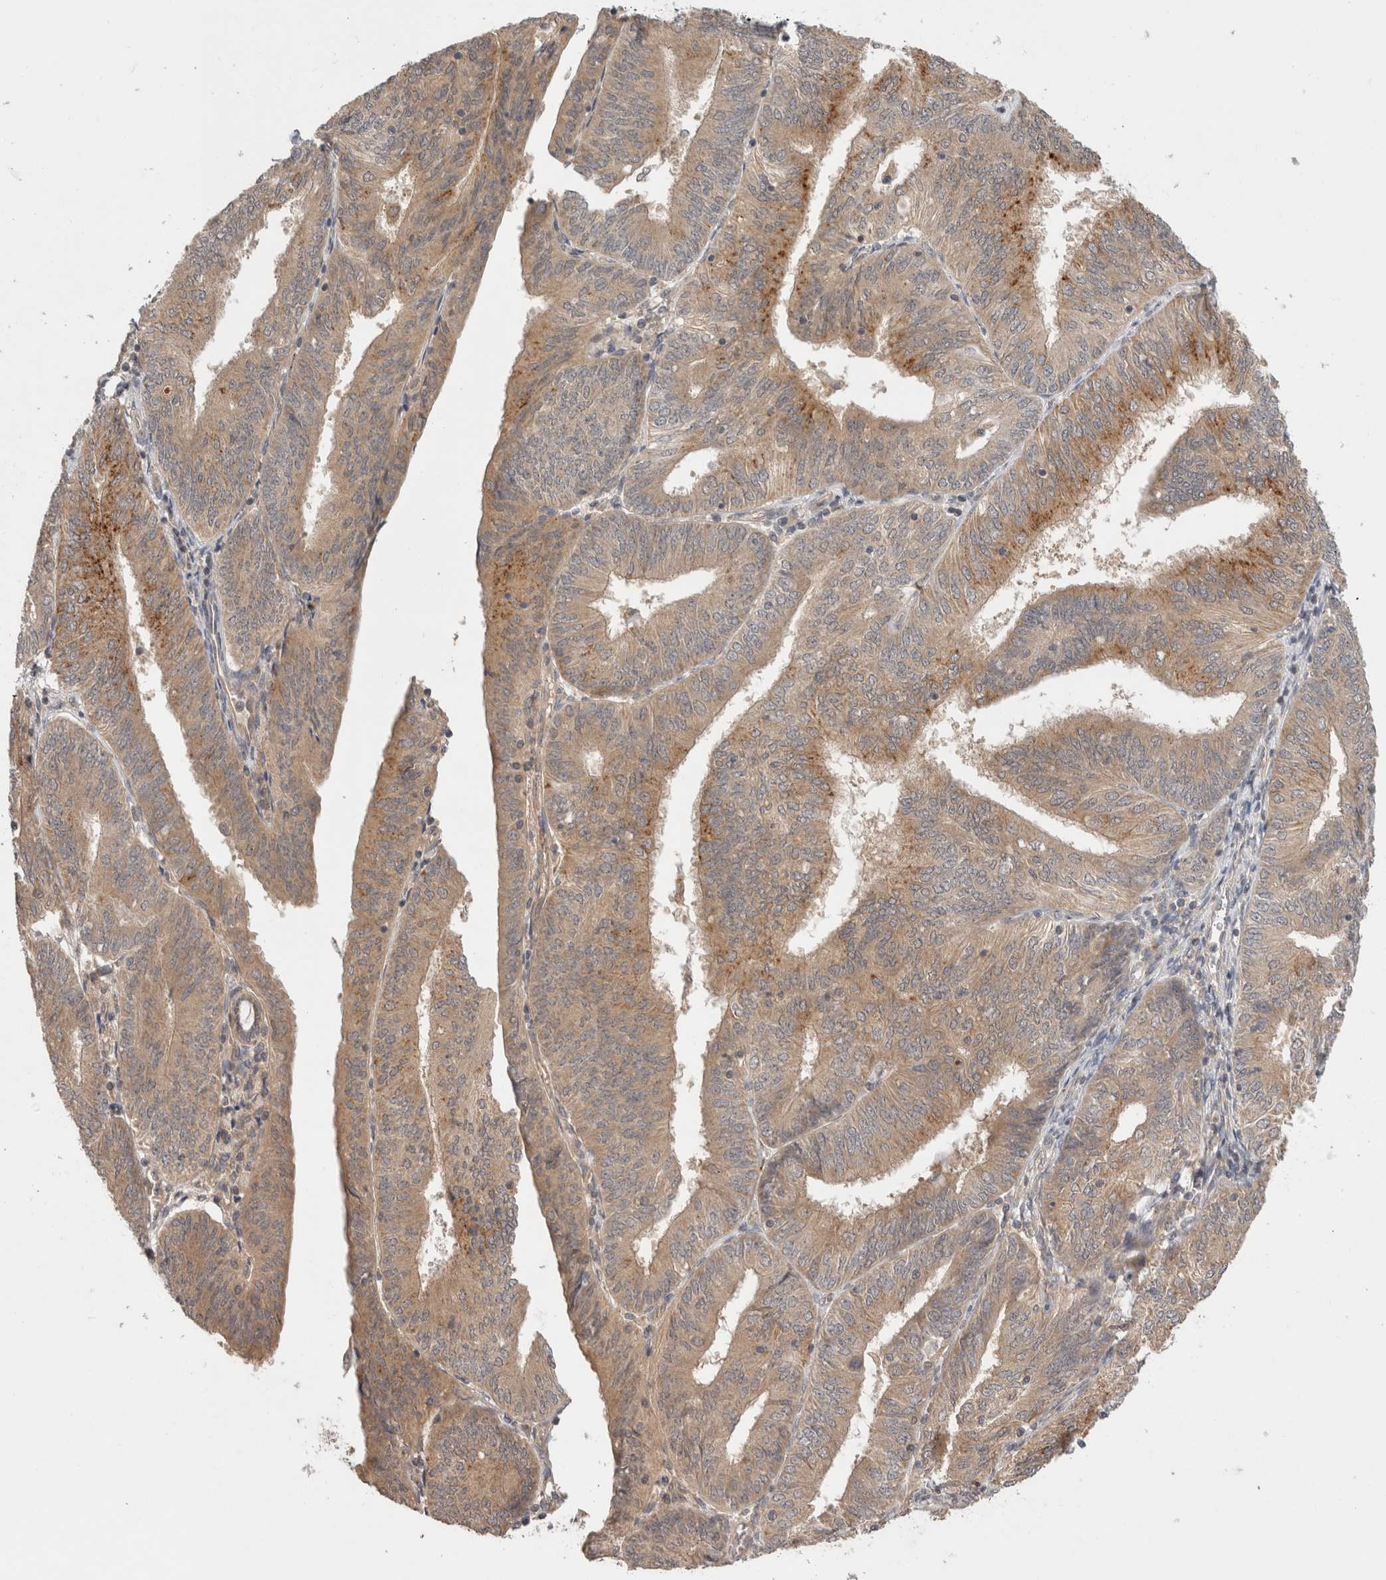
{"staining": {"intensity": "moderate", "quantity": ">75%", "location": "cytoplasmic/membranous"}, "tissue": "endometrial cancer", "cell_type": "Tumor cells", "image_type": "cancer", "snomed": [{"axis": "morphology", "description": "Adenocarcinoma, NOS"}, {"axis": "topography", "description": "Endometrium"}], "caption": "Endometrial cancer stained with DAB (3,3'-diaminobenzidine) immunohistochemistry (IHC) demonstrates medium levels of moderate cytoplasmic/membranous positivity in about >75% of tumor cells.", "gene": "SGK1", "patient": {"sex": "female", "age": 58}}